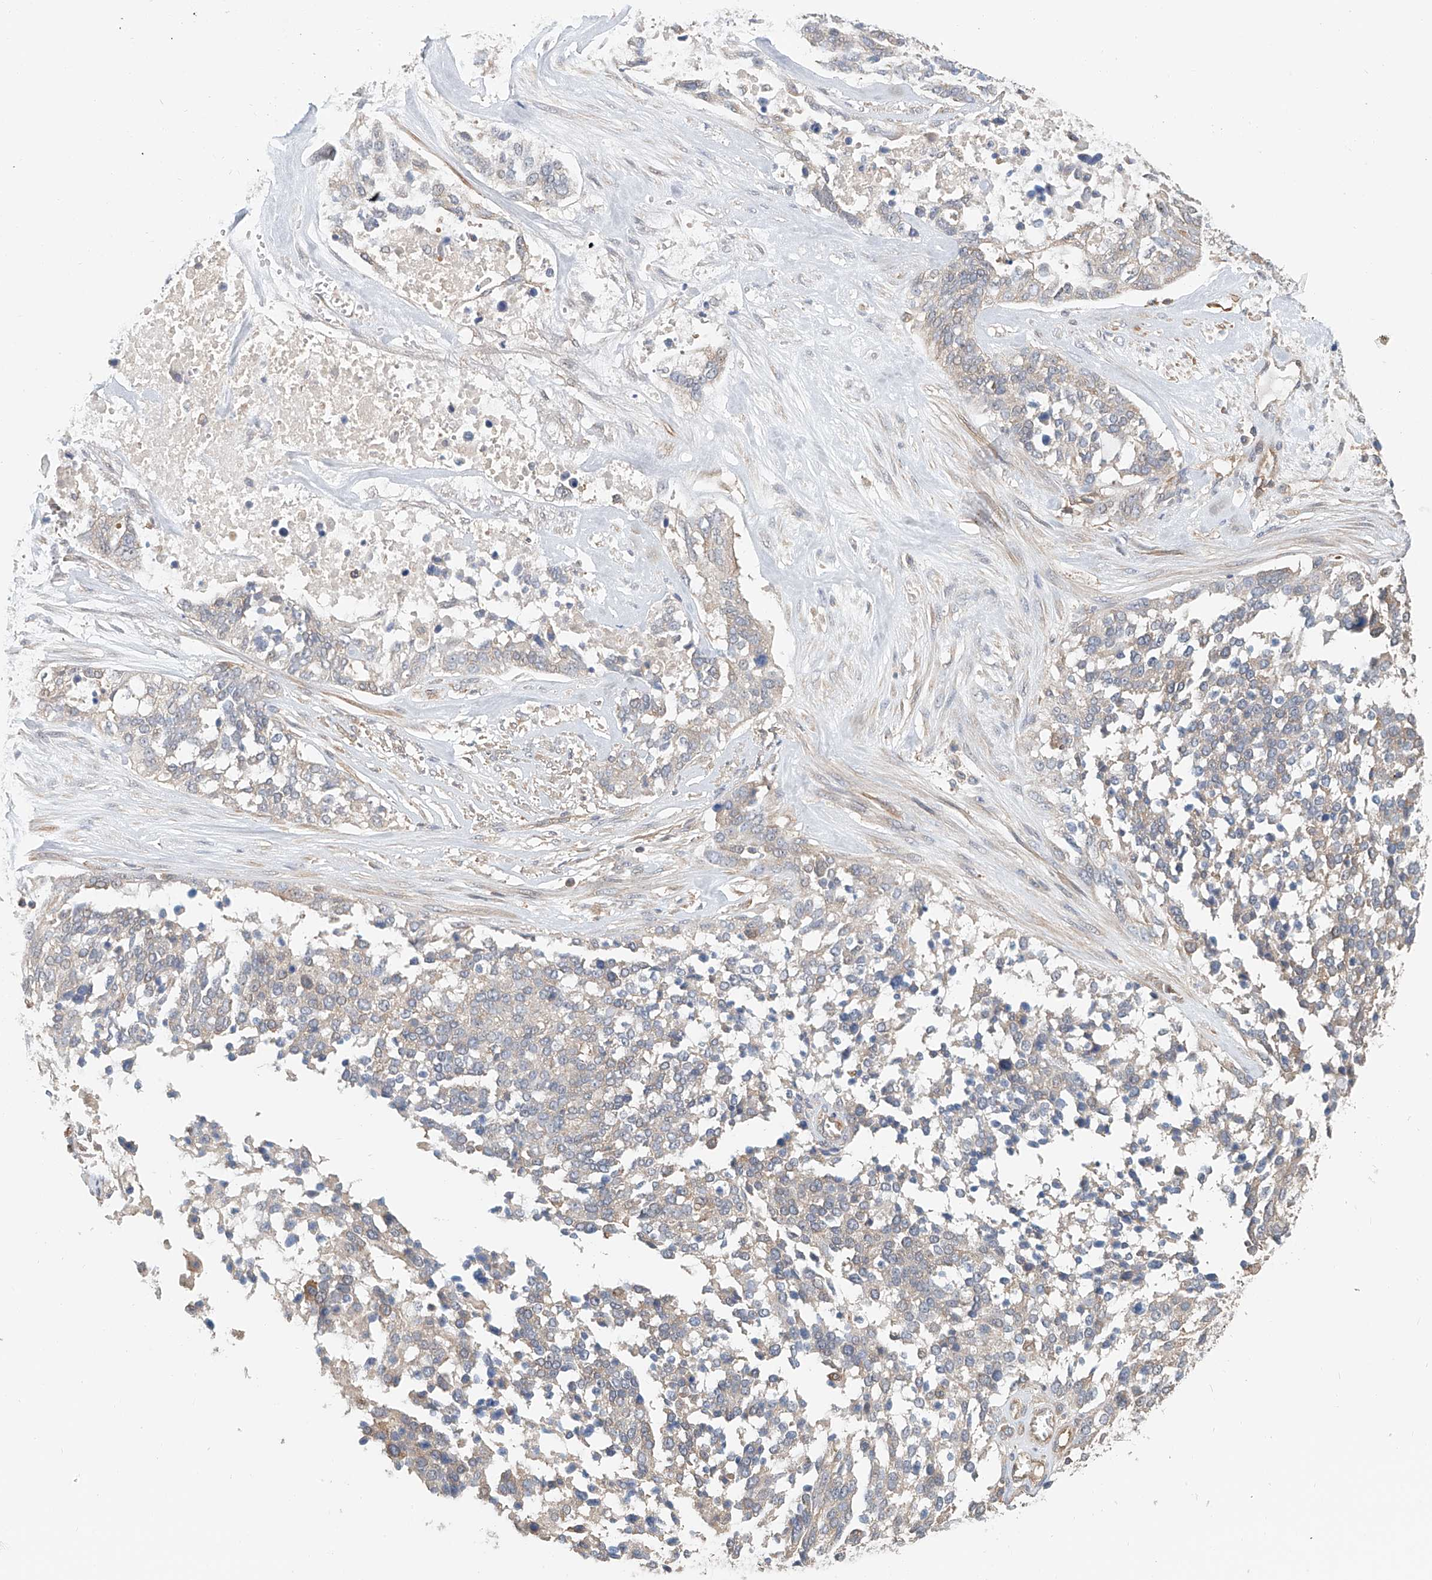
{"staining": {"intensity": "negative", "quantity": "none", "location": "none"}, "tissue": "ovarian cancer", "cell_type": "Tumor cells", "image_type": "cancer", "snomed": [{"axis": "morphology", "description": "Cystadenocarcinoma, serous, NOS"}, {"axis": "topography", "description": "Ovary"}], "caption": "Tumor cells show no significant positivity in ovarian cancer.", "gene": "FRYL", "patient": {"sex": "female", "age": 44}}